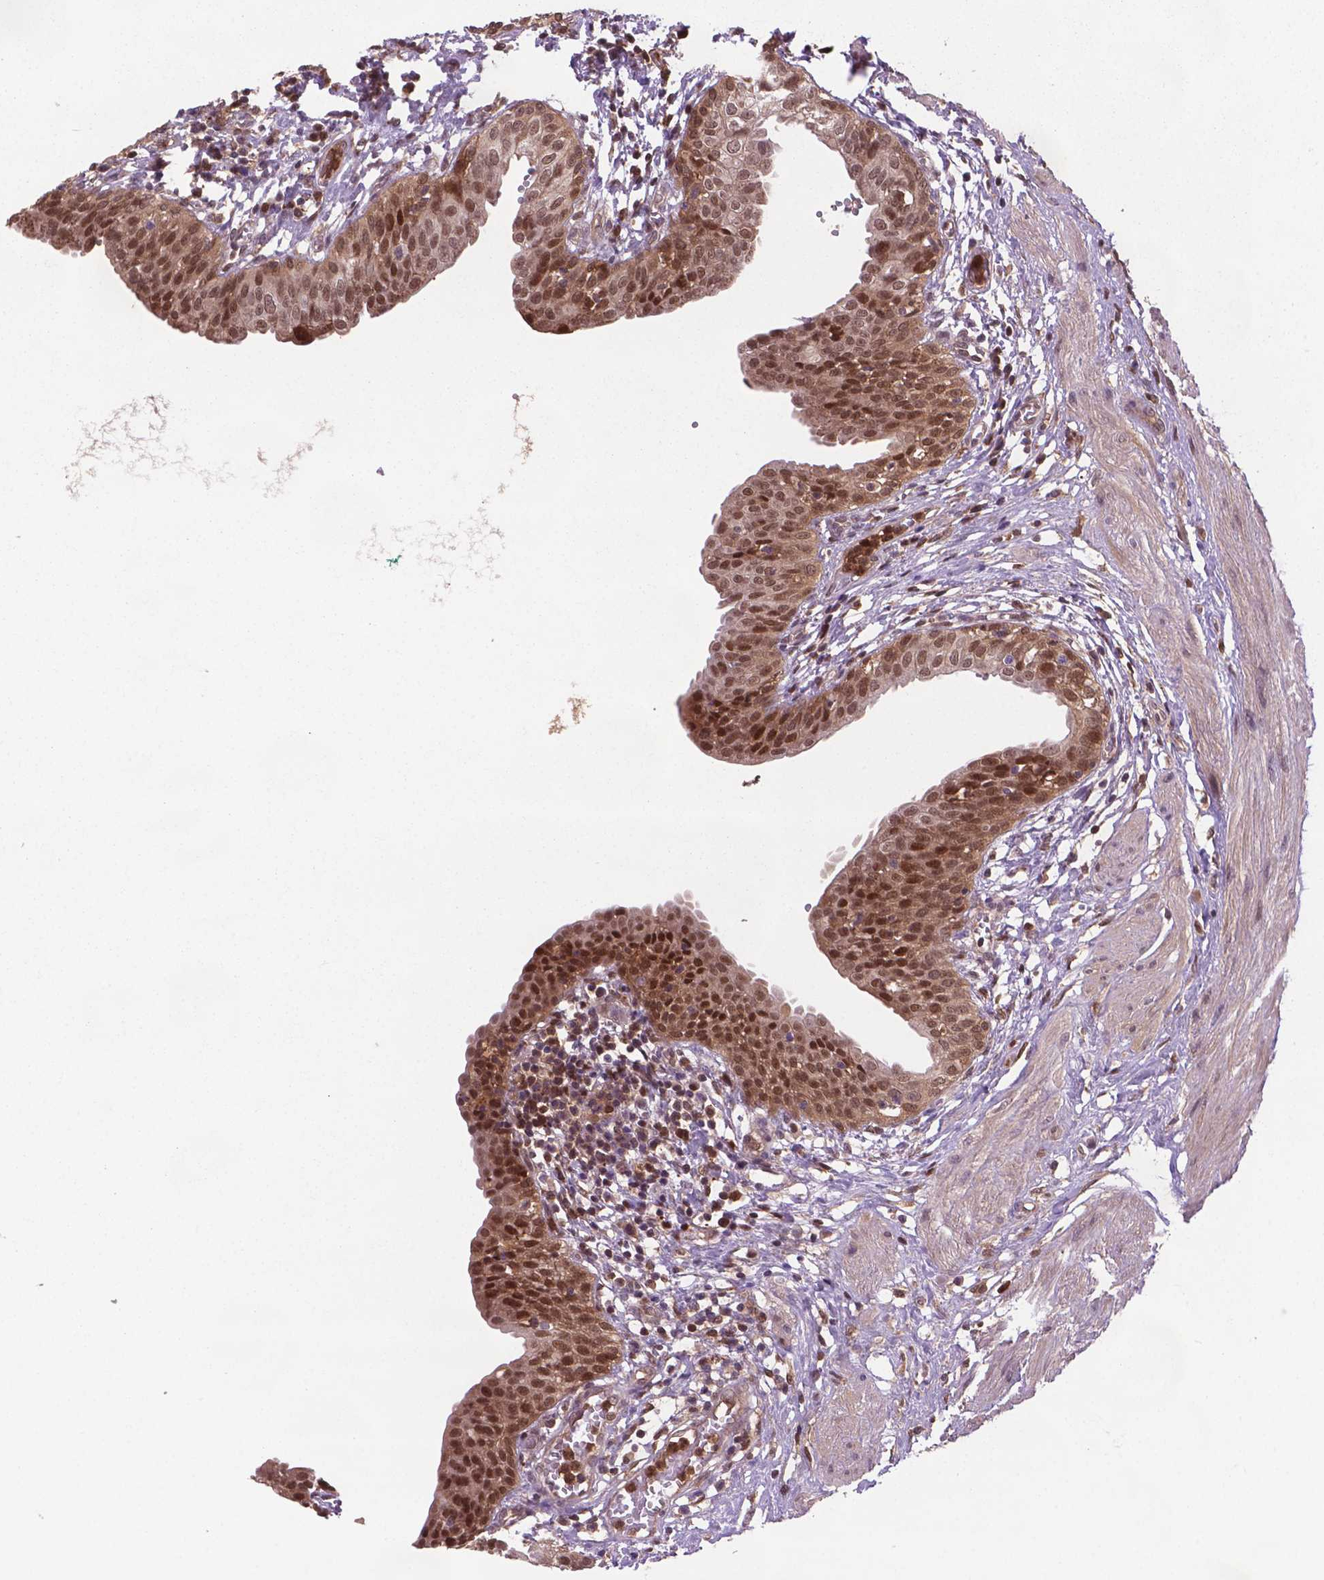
{"staining": {"intensity": "moderate", "quantity": ">75%", "location": "cytoplasmic/membranous,nuclear"}, "tissue": "urinary bladder", "cell_type": "Urothelial cells", "image_type": "normal", "snomed": [{"axis": "morphology", "description": "Normal tissue, NOS"}, {"axis": "topography", "description": "Urinary bladder"}], "caption": "Immunohistochemistry (IHC) (DAB) staining of unremarkable urinary bladder displays moderate cytoplasmic/membranous,nuclear protein expression in about >75% of urothelial cells.", "gene": "PLIN3", "patient": {"sex": "male", "age": 55}}